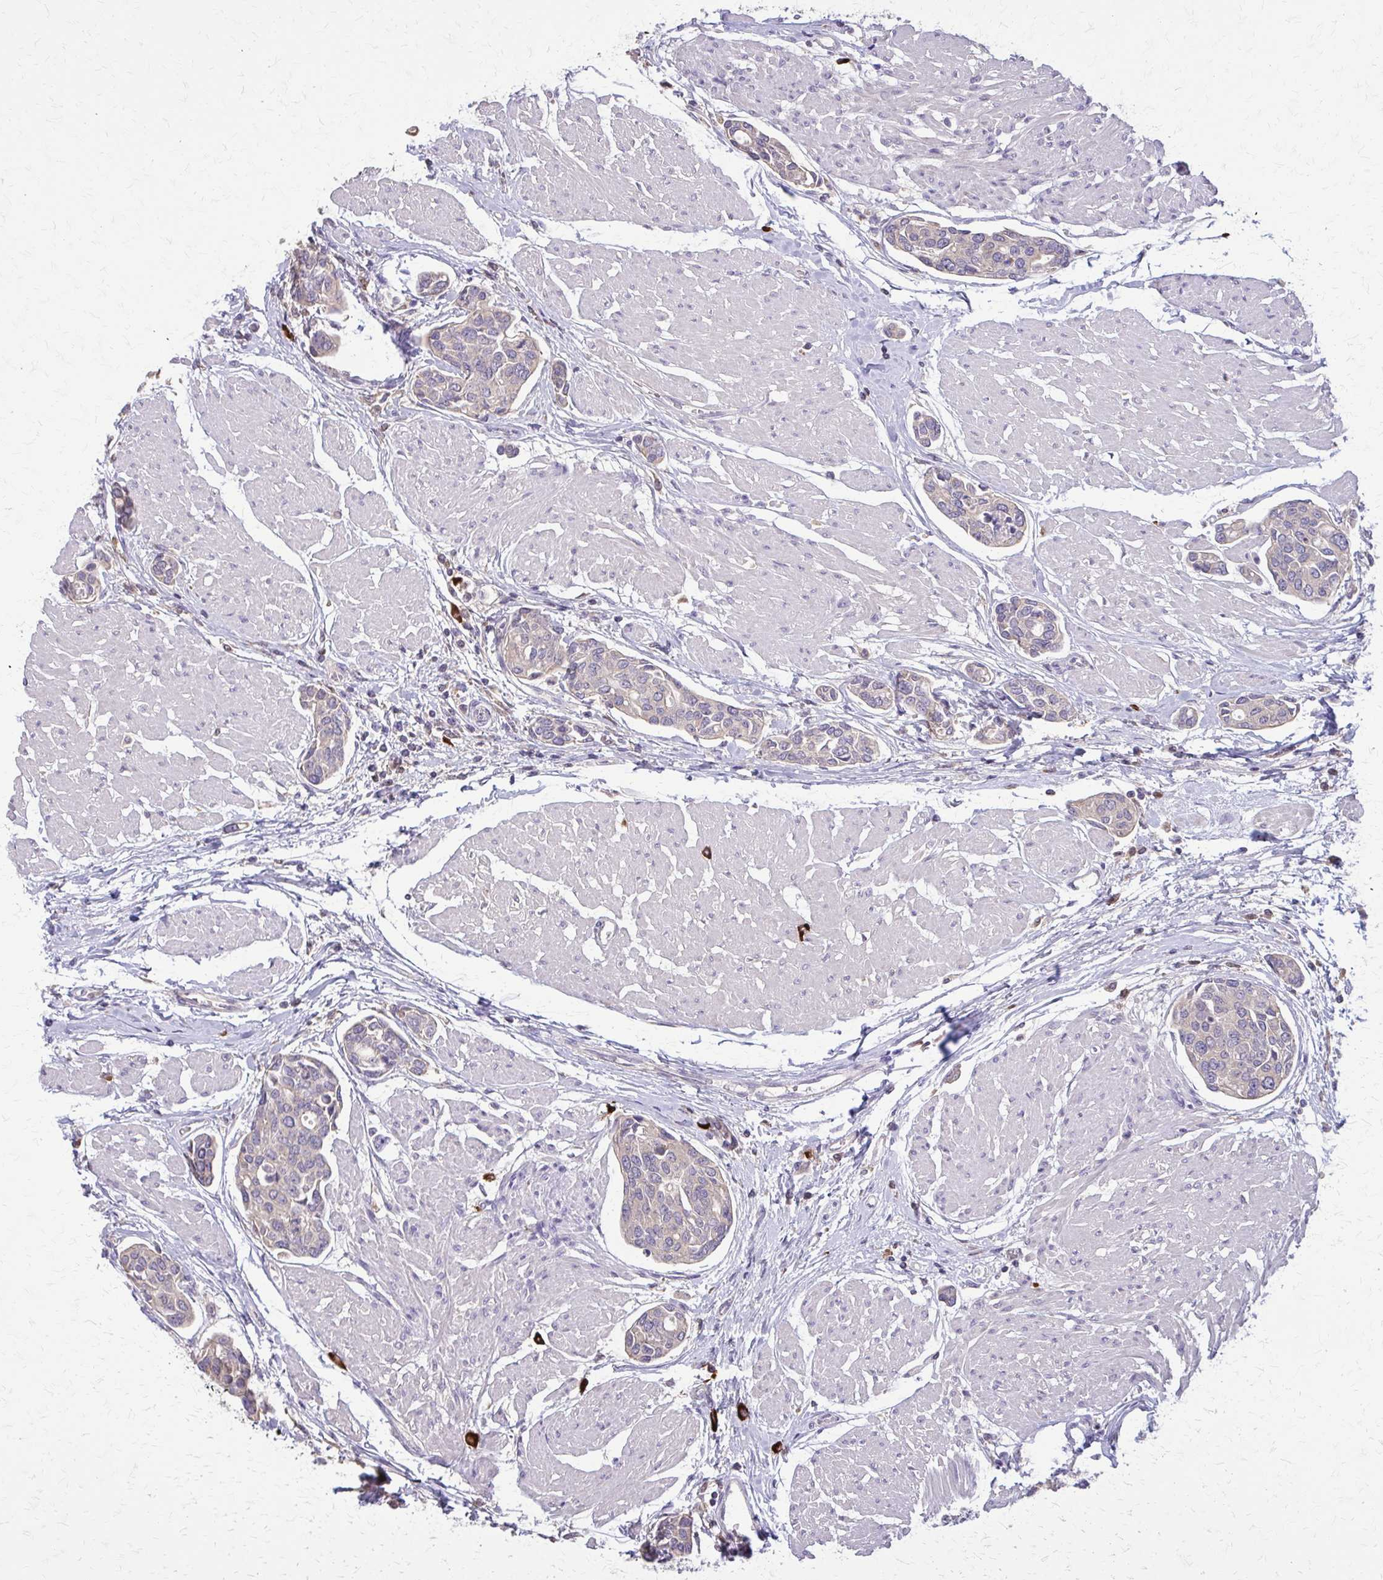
{"staining": {"intensity": "negative", "quantity": "none", "location": "none"}, "tissue": "urothelial cancer", "cell_type": "Tumor cells", "image_type": "cancer", "snomed": [{"axis": "morphology", "description": "Urothelial carcinoma, High grade"}, {"axis": "topography", "description": "Urinary bladder"}], "caption": "This image is of urothelial carcinoma (high-grade) stained with immunohistochemistry (IHC) to label a protein in brown with the nuclei are counter-stained blue. There is no positivity in tumor cells.", "gene": "NRBF2", "patient": {"sex": "male", "age": 78}}